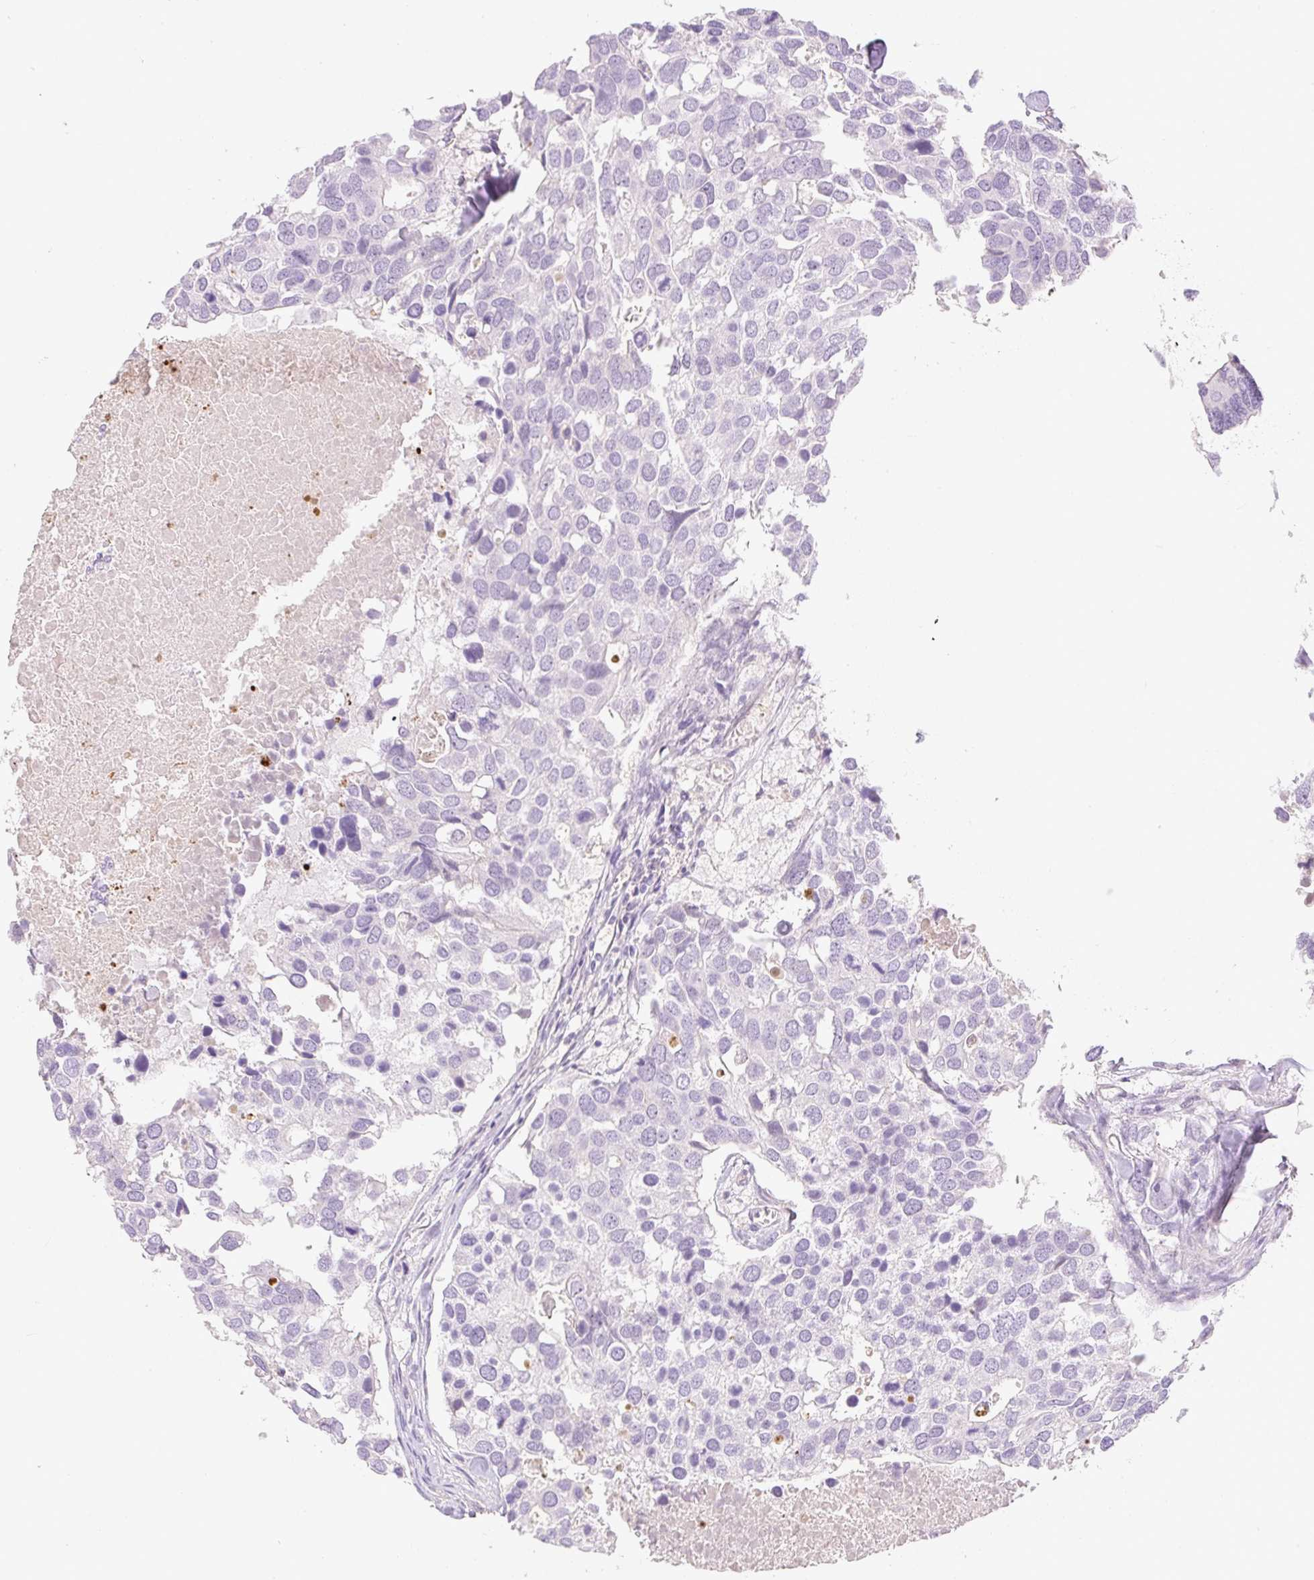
{"staining": {"intensity": "negative", "quantity": "none", "location": "none"}, "tissue": "breast cancer", "cell_type": "Tumor cells", "image_type": "cancer", "snomed": [{"axis": "morphology", "description": "Duct carcinoma"}, {"axis": "topography", "description": "Breast"}], "caption": "Immunohistochemistry histopathology image of neoplastic tissue: breast cancer stained with DAB reveals no significant protein positivity in tumor cells. (Stains: DAB (3,3'-diaminobenzidine) immunohistochemistry (IHC) with hematoxylin counter stain, Microscopy: brightfield microscopy at high magnification).", "gene": "MIA2", "patient": {"sex": "female", "age": 83}}